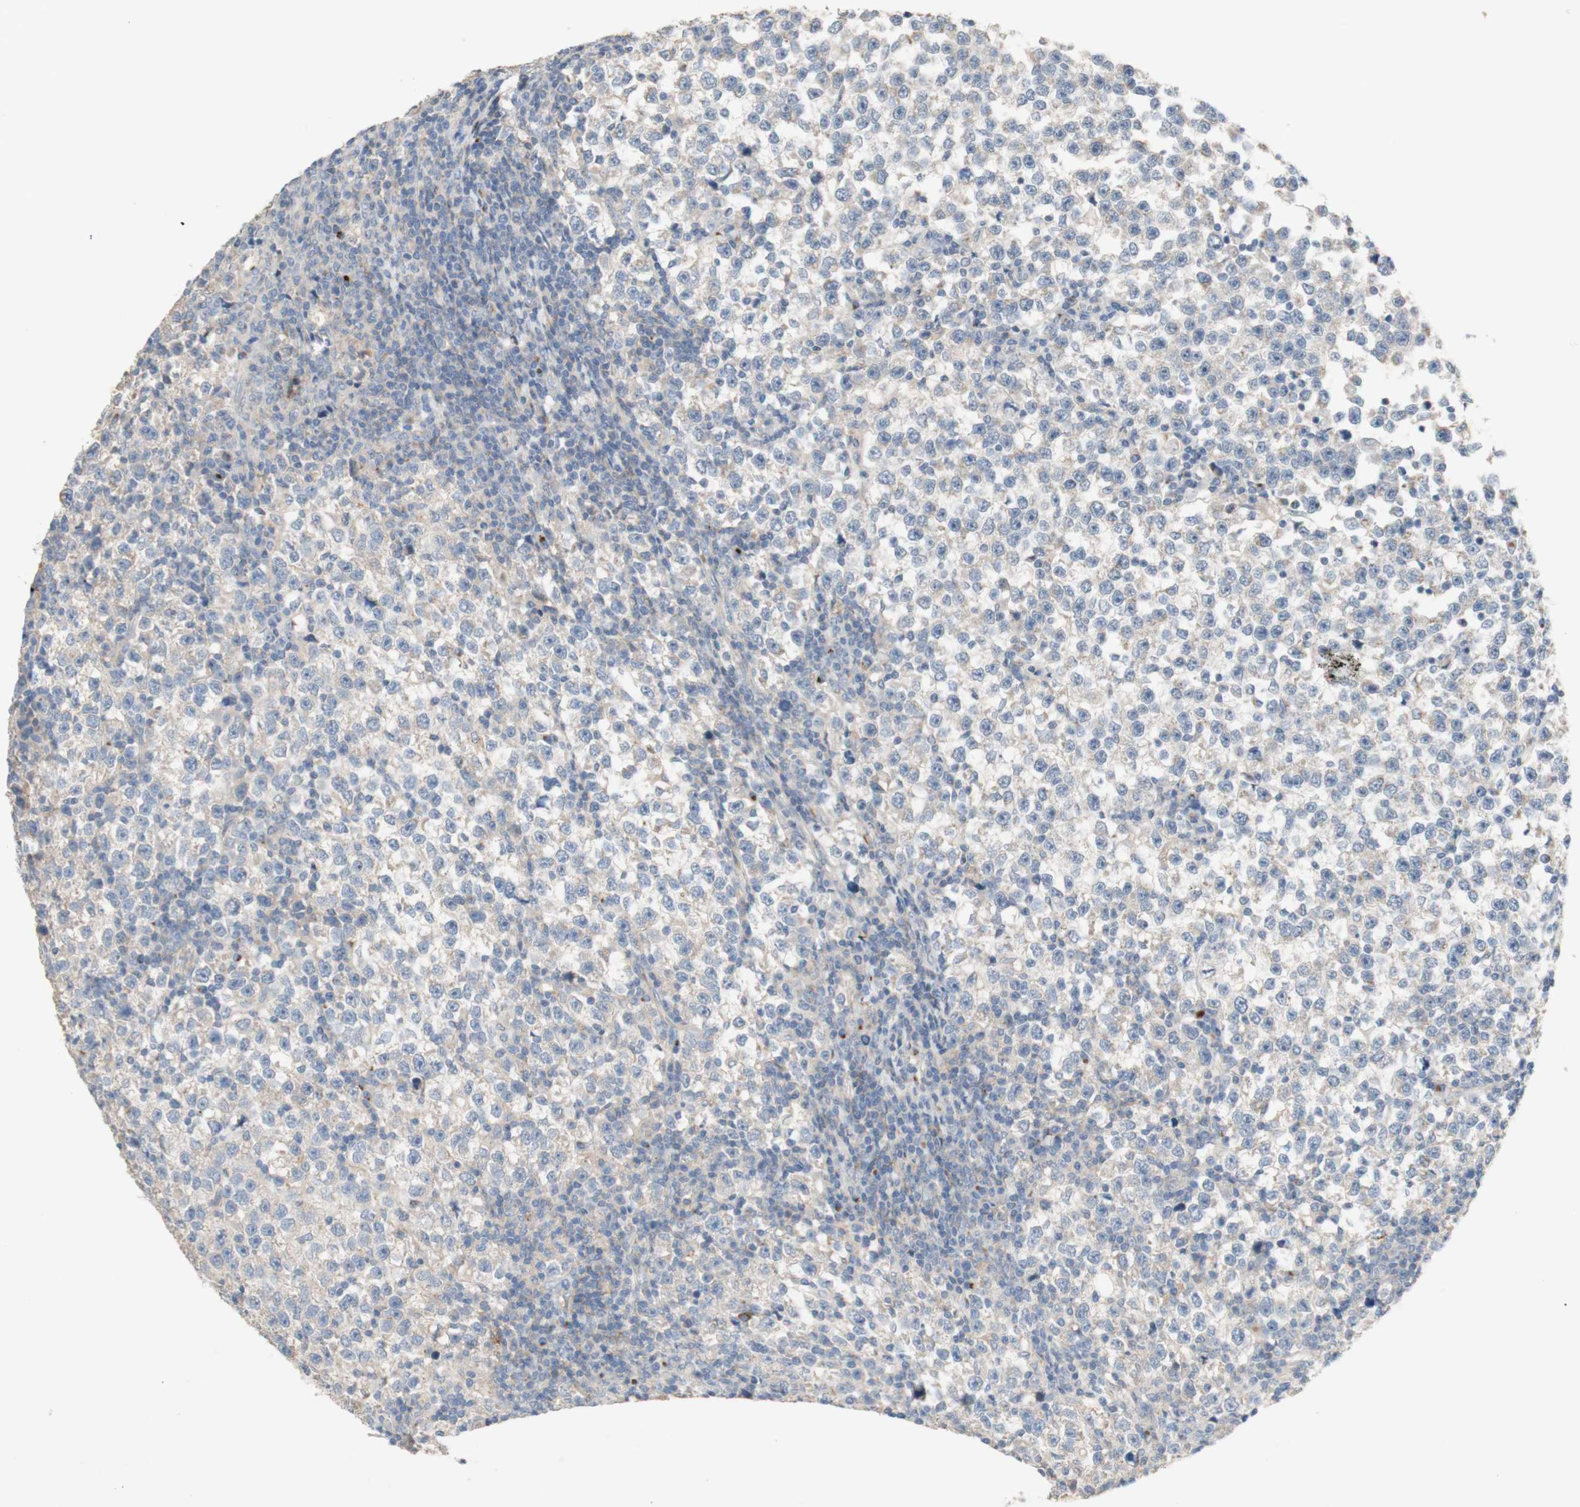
{"staining": {"intensity": "negative", "quantity": "none", "location": "none"}, "tissue": "testis cancer", "cell_type": "Tumor cells", "image_type": "cancer", "snomed": [{"axis": "morphology", "description": "Seminoma, NOS"}, {"axis": "topography", "description": "Testis"}], "caption": "A photomicrograph of human testis seminoma is negative for staining in tumor cells. The staining is performed using DAB (3,3'-diaminobenzidine) brown chromogen with nuclei counter-stained in using hematoxylin.", "gene": "MANEA", "patient": {"sex": "male", "age": 43}}